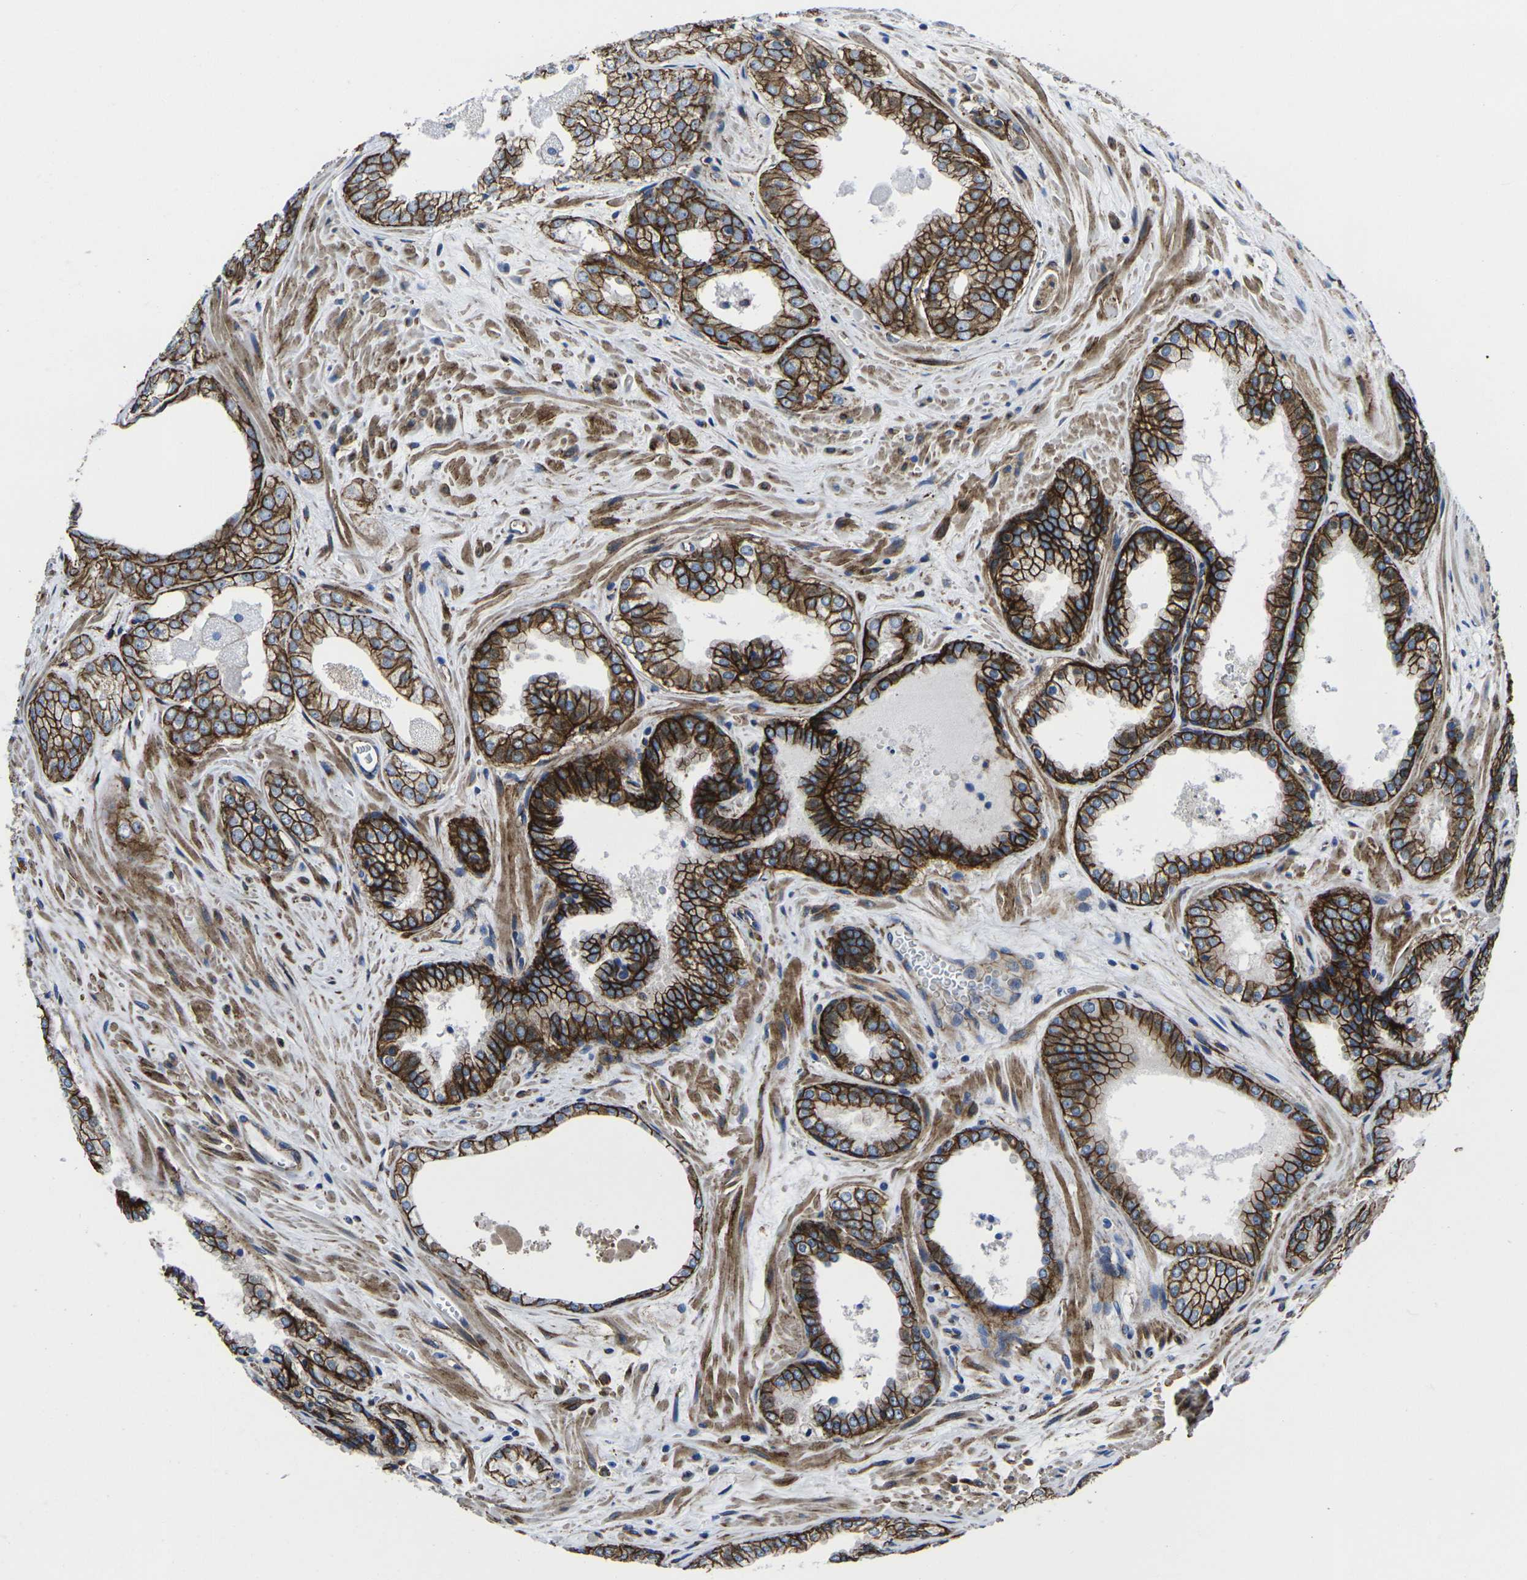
{"staining": {"intensity": "strong", "quantity": ">75%", "location": "cytoplasmic/membranous"}, "tissue": "prostate cancer", "cell_type": "Tumor cells", "image_type": "cancer", "snomed": [{"axis": "morphology", "description": "Adenocarcinoma, Low grade"}, {"axis": "topography", "description": "Prostate"}], "caption": "Immunohistochemical staining of low-grade adenocarcinoma (prostate) demonstrates high levels of strong cytoplasmic/membranous protein positivity in about >75% of tumor cells.", "gene": "NUMB", "patient": {"sex": "male", "age": 69}}